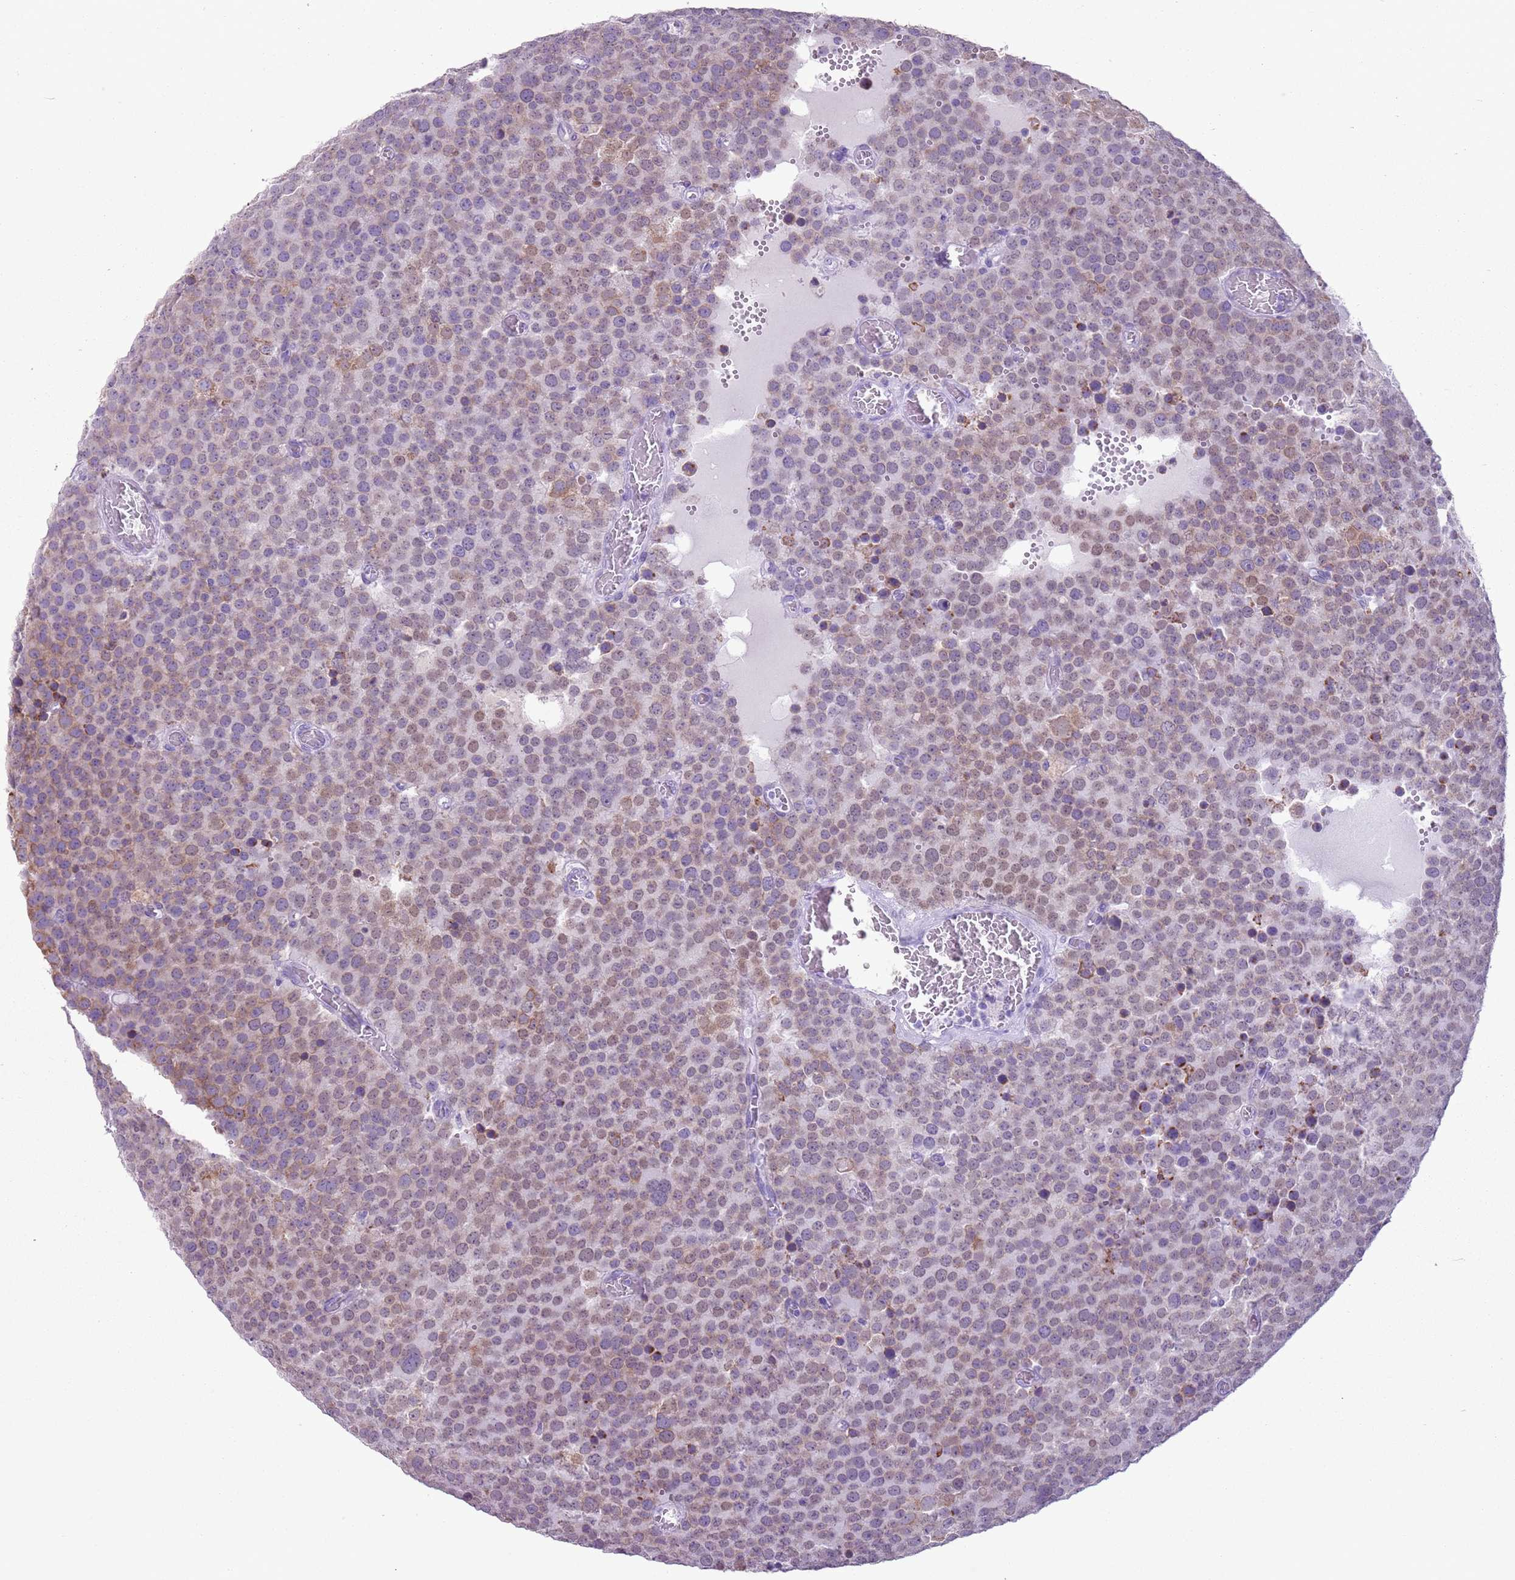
{"staining": {"intensity": "moderate", "quantity": "25%-75%", "location": "cytoplasmic/membranous"}, "tissue": "testis cancer", "cell_type": "Tumor cells", "image_type": "cancer", "snomed": [{"axis": "morphology", "description": "Normal tissue, NOS"}, {"axis": "morphology", "description": "Seminoma, NOS"}, {"axis": "topography", "description": "Testis"}], "caption": "The photomicrograph displays a brown stain indicating the presence of a protein in the cytoplasmic/membranous of tumor cells in testis seminoma.", "gene": "HYOU1", "patient": {"sex": "male", "age": 71}}